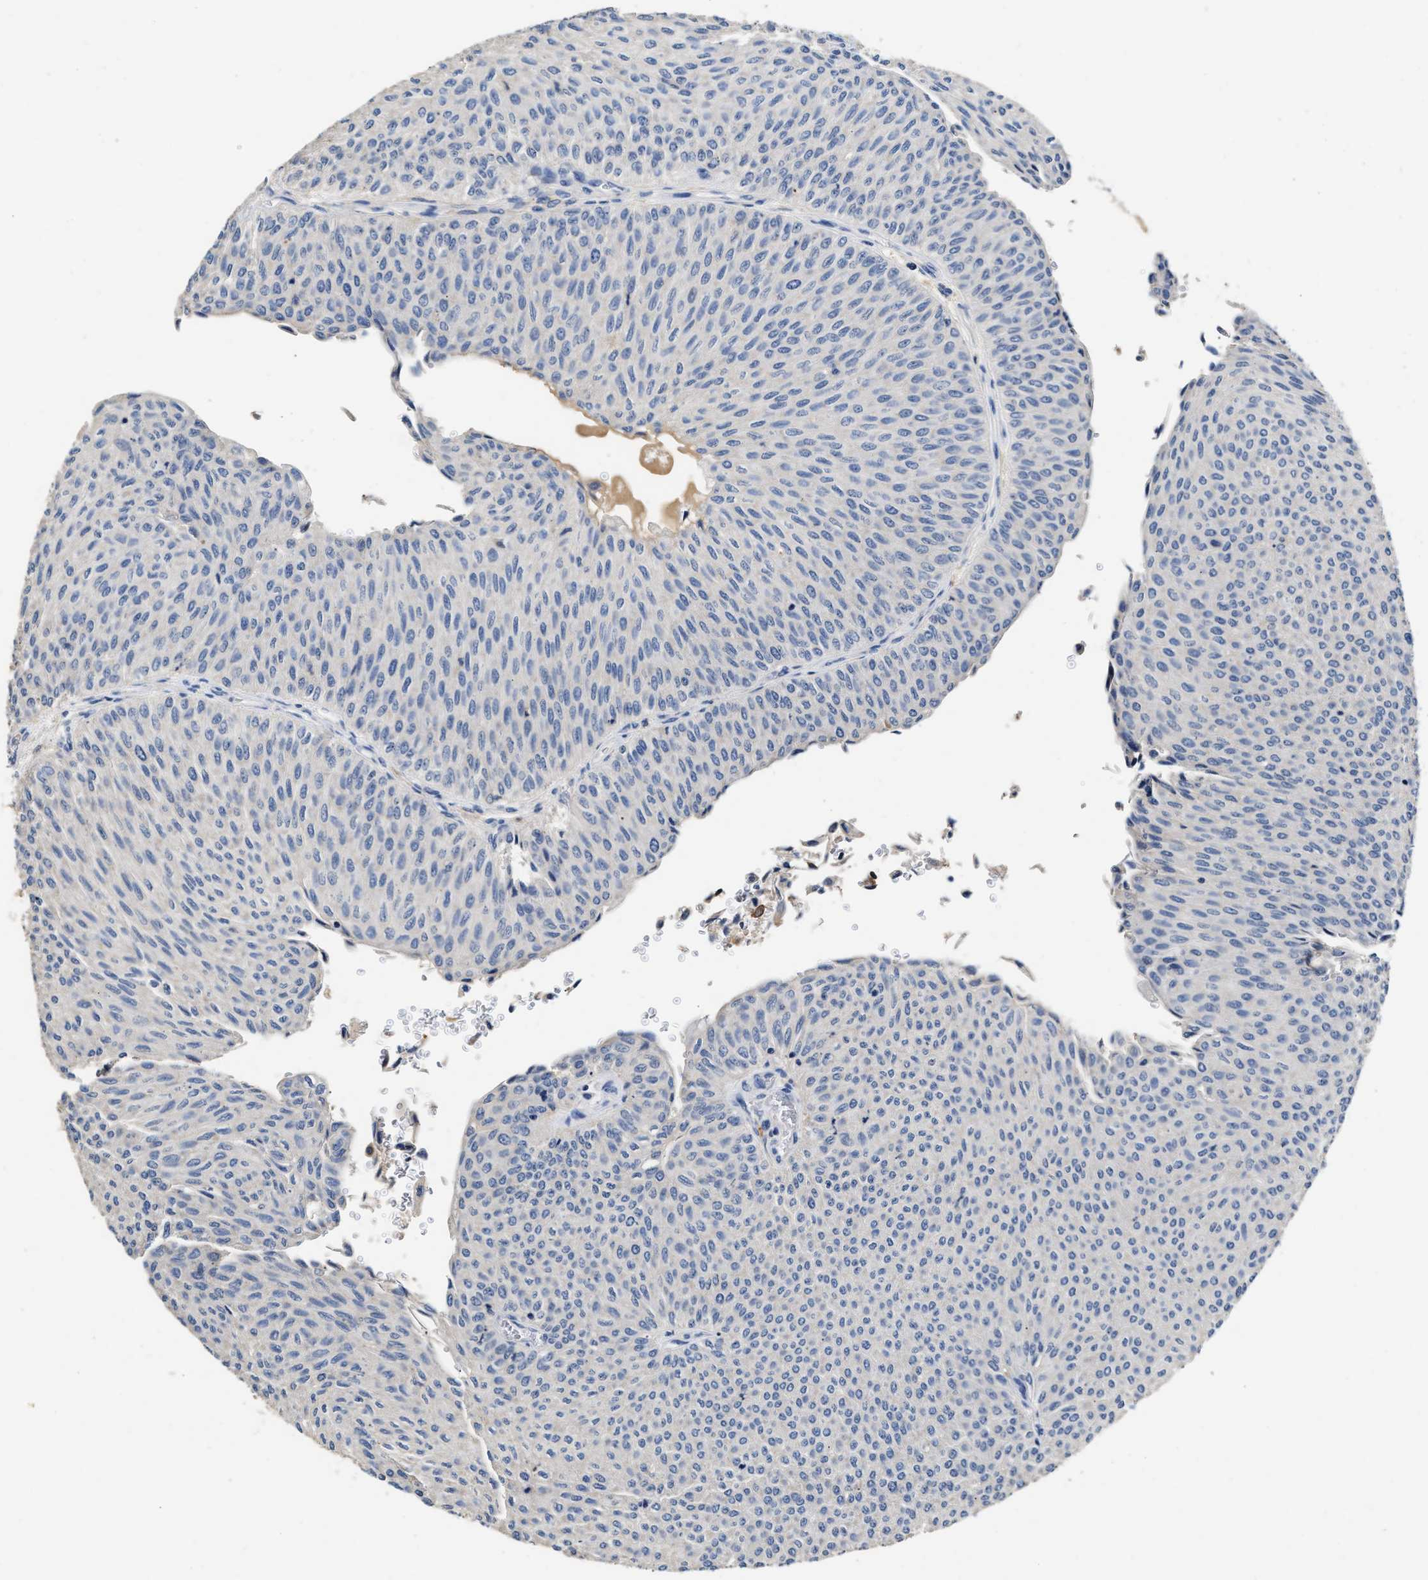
{"staining": {"intensity": "negative", "quantity": "none", "location": "none"}, "tissue": "urothelial cancer", "cell_type": "Tumor cells", "image_type": "cancer", "snomed": [{"axis": "morphology", "description": "Urothelial carcinoma, Low grade"}, {"axis": "topography", "description": "Urinary bladder"}], "caption": "A high-resolution micrograph shows IHC staining of urothelial cancer, which shows no significant expression in tumor cells.", "gene": "SLCO2B1", "patient": {"sex": "male", "age": 78}}